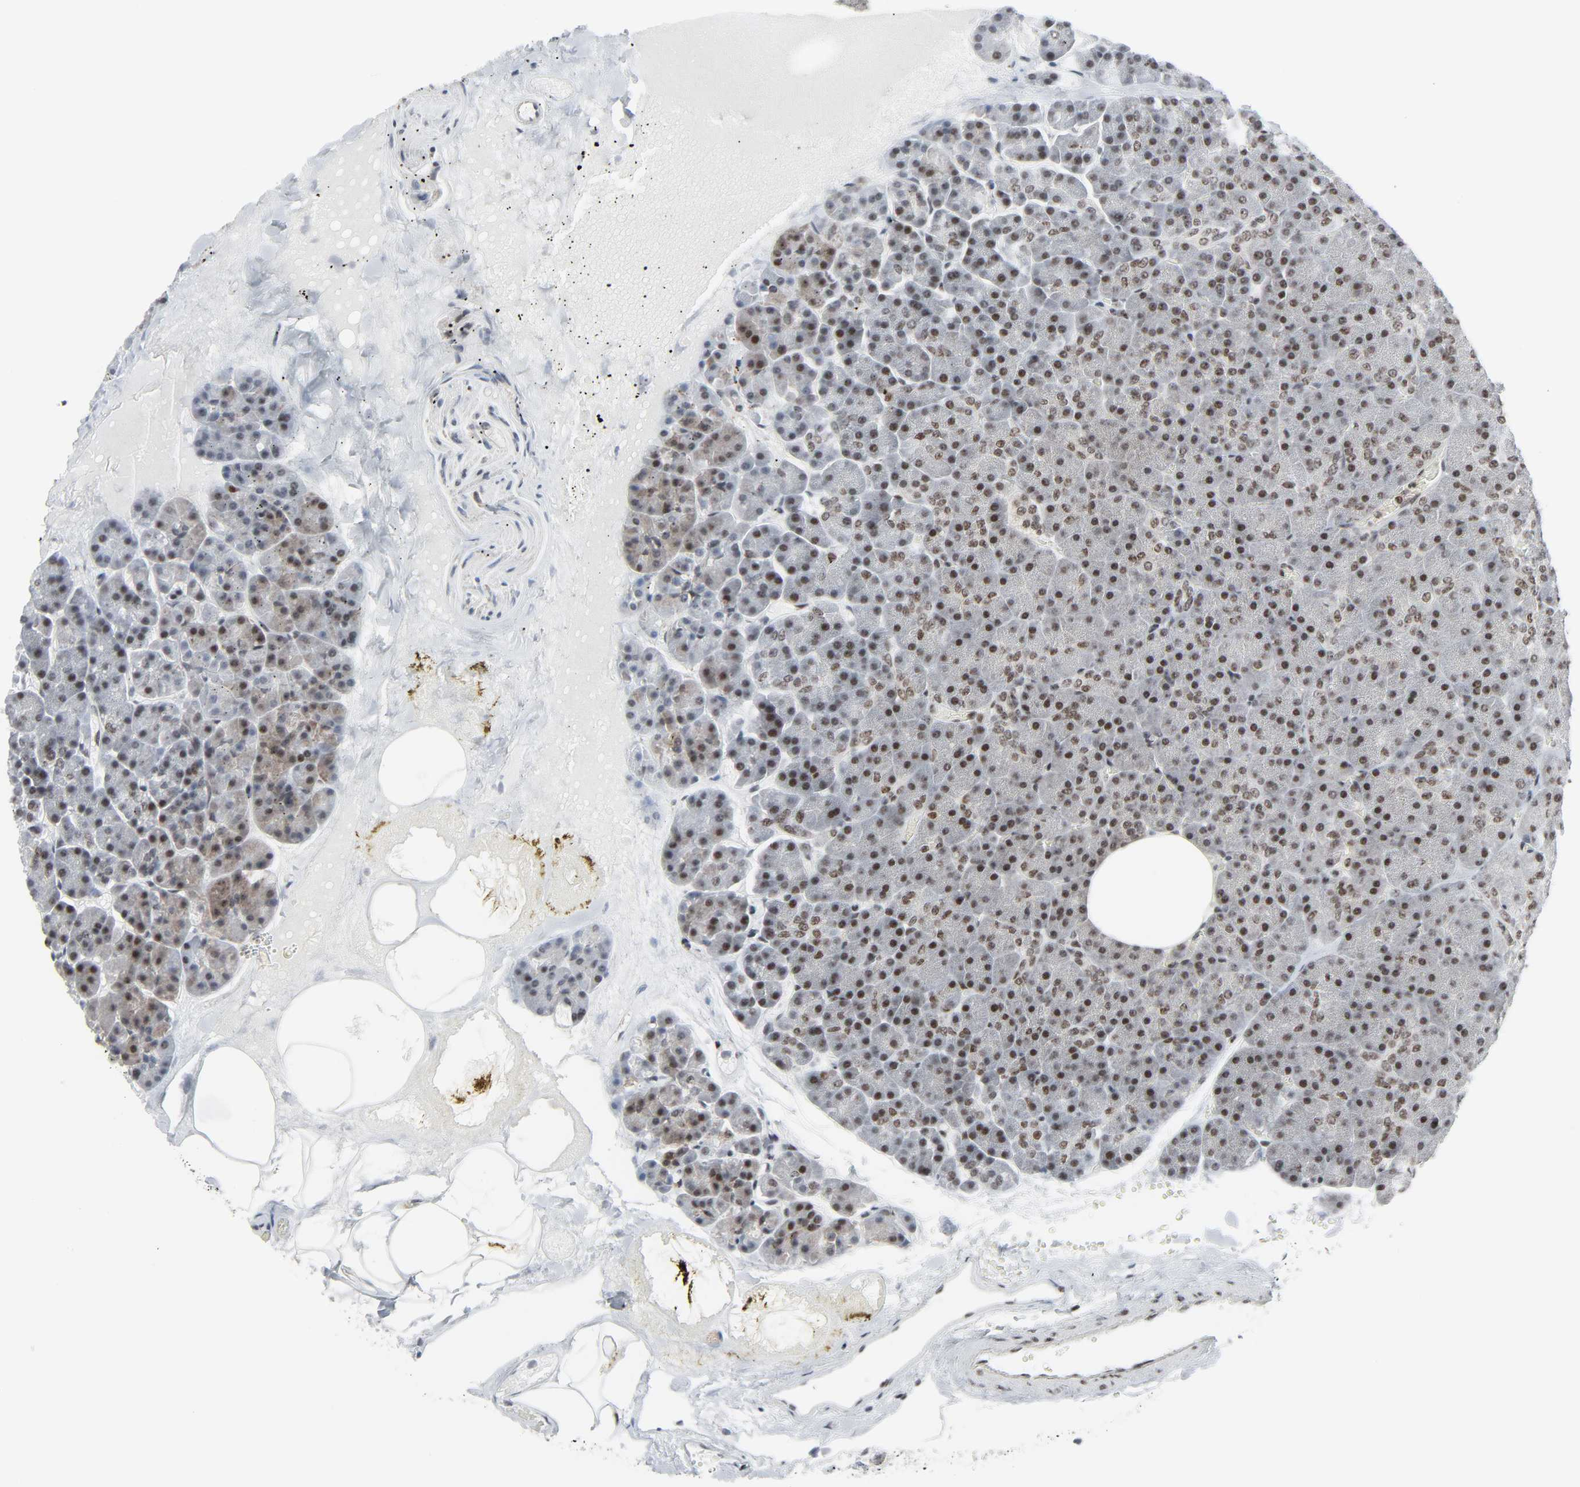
{"staining": {"intensity": "strong", "quantity": ">75%", "location": "nuclear"}, "tissue": "pancreas", "cell_type": "Exocrine glandular cells", "image_type": "normal", "snomed": [{"axis": "morphology", "description": "Normal tissue, NOS"}, {"axis": "topography", "description": "Pancreas"}], "caption": "A high amount of strong nuclear expression is present in approximately >75% of exocrine glandular cells in benign pancreas.", "gene": "CDK7", "patient": {"sex": "female", "age": 35}}